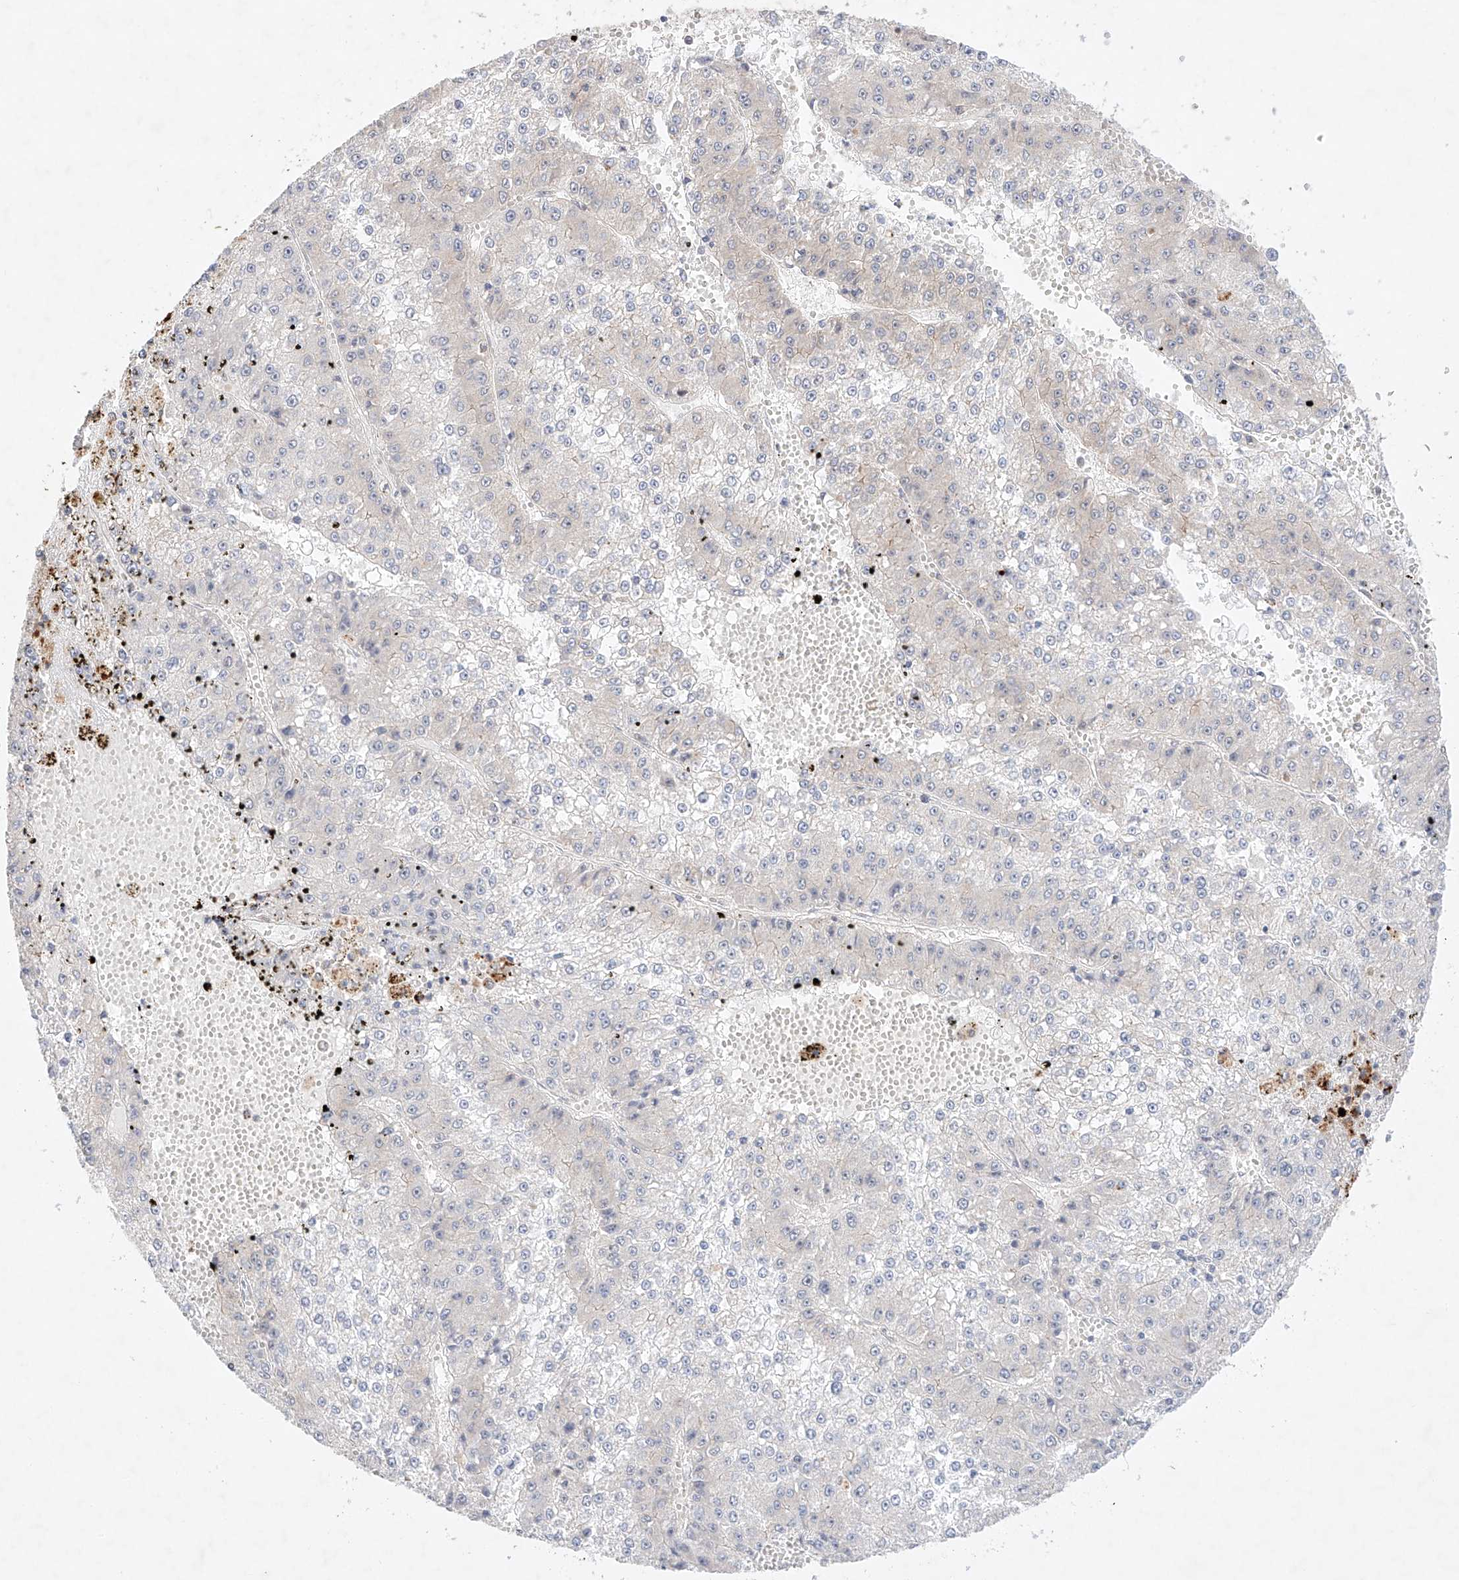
{"staining": {"intensity": "negative", "quantity": "none", "location": "none"}, "tissue": "liver cancer", "cell_type": "Tumor cells", "image_type": "cancer", "snomed": [{"axis": "morphology", "description": "Carcinoma, Hepatocellular, NOS"}, {"axis": "topography", "description": "Liver"}], "caption": "Micrograph shows no protein staining in tumor cells of liver cancer (hepatocellular carcinoma) tissue.", "gene": "TSR2", "patient": {"sex": "female", "age": 73}}